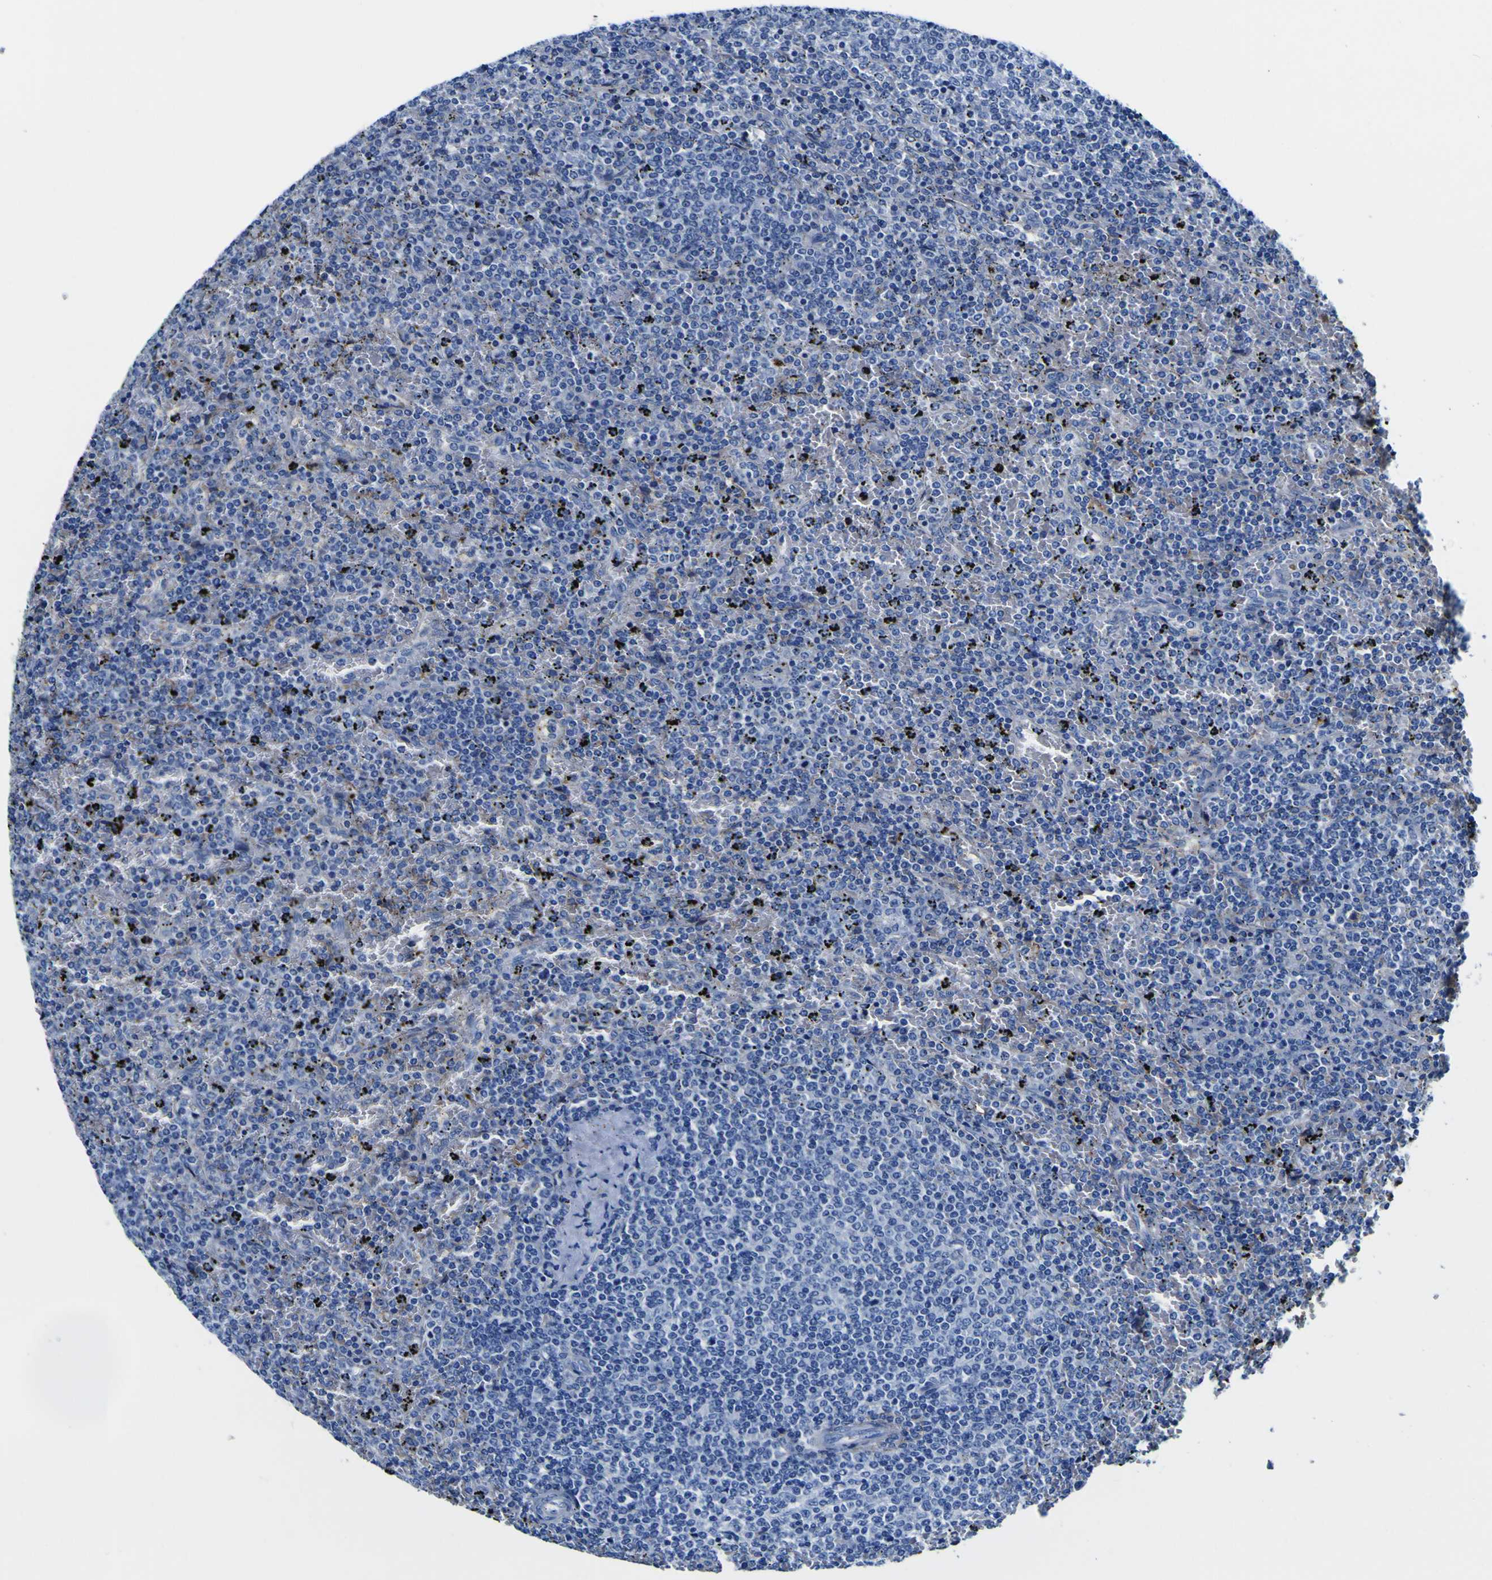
{"staining": {"intensity": "negative", "quantity": "none", "location": "none"}, "tissue": "lymphoma", "cell_type": "Tumor cells", "image_type": "cancer", "snomed": [{"axis": "morphology", "description": "Malignant lymphoma, non-Hodgkin's type, Low grade"}, {"axis": "topography", "description": "Spleen"}], "caption": "This is an immunohistochemistry image of human malignant lymphoma, non-Hodgkin's type (low-grade). There is no positivity in tumor cells.", "gene": "PXDN", "patient": {"sex": "female", "age": 77}}